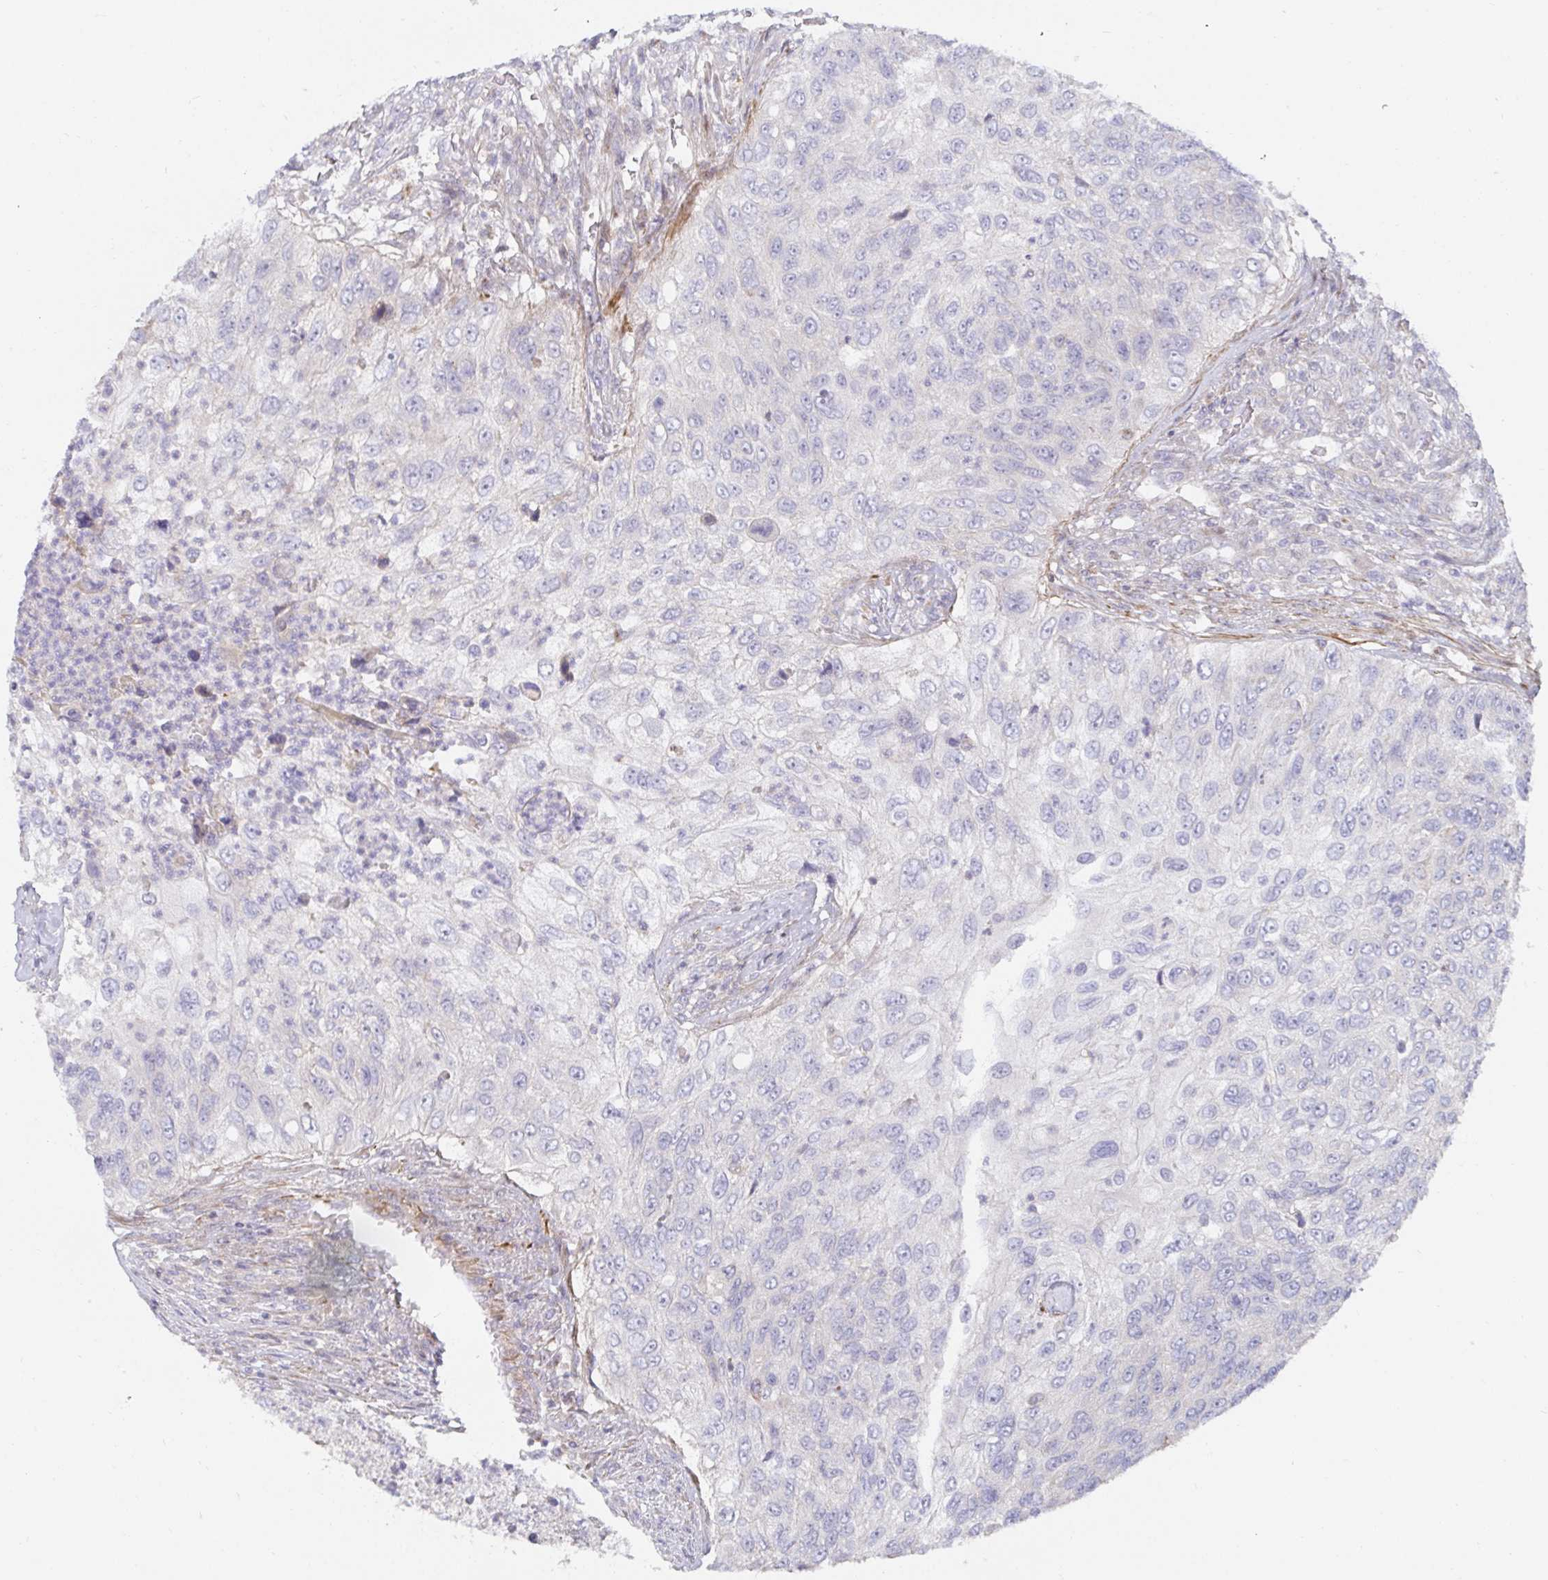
{"staining": {"intensity": "negative", "quantity": "none", "location": "none"}, "tissue": "urothelial cancer", "cell_type": "Tumor cells", "image_type": "cancer", "snomed": [{"axis": "morphology", "description": "Urothelial carcinoma, High grade"}, {"axis": "topography", "description": "Urinary bladder"}], "caption": "IHC photomicrograph of high-grade urothelial carcinoma stained for a protein (brown), which demonstrates no expression in tumor cells. (DAB (3,3'-diaminobenzidine) immunohistochemistry (IHC) with hematoxylin counter stain).", "gene": "SSH2", "patient": {"sex": "female", "age": 60}}